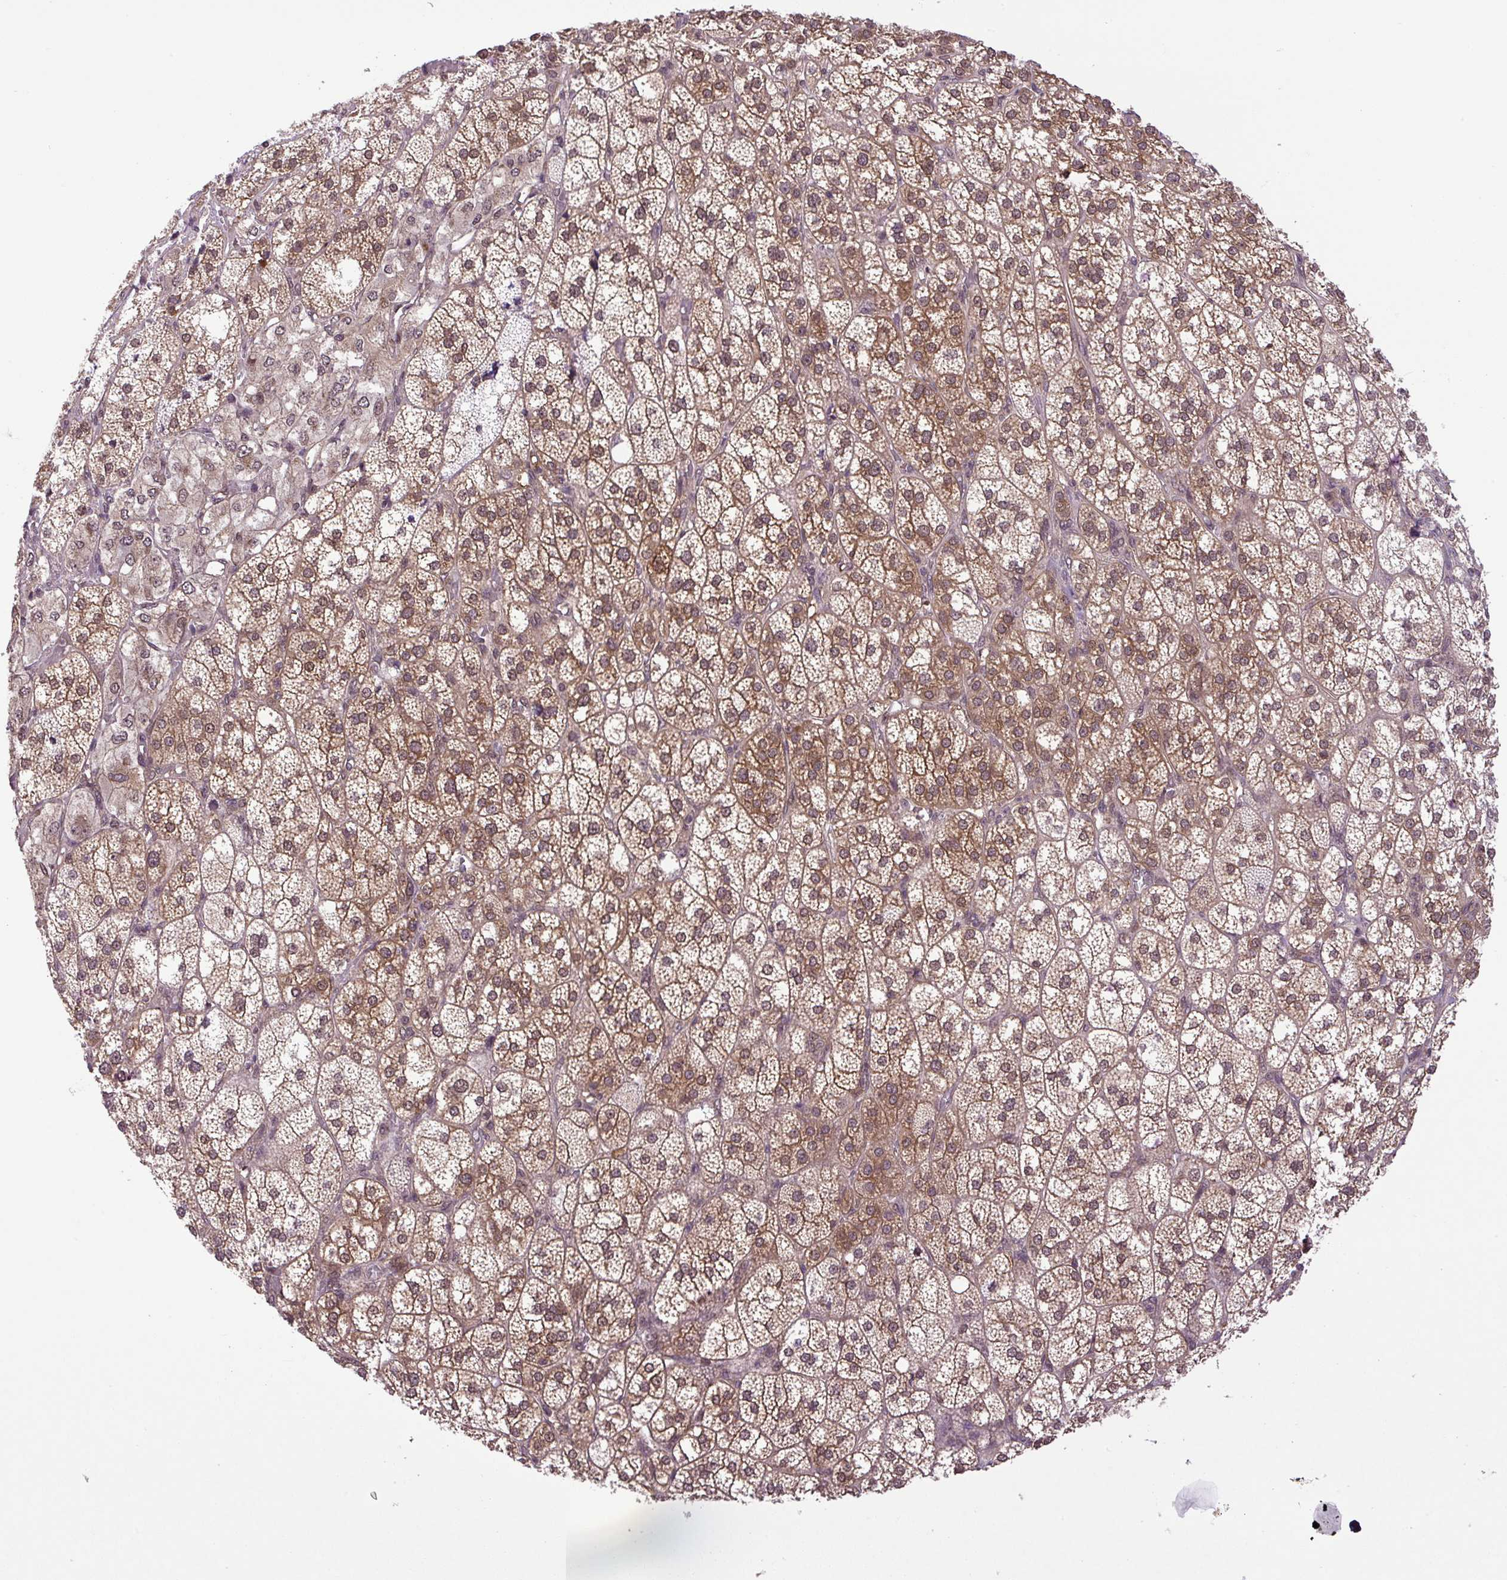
{"staining": {"intensity": "strong", "quantity": ">75%", "location": "cytoplasmic/membranous,nuclear"}, "tissue": "adrenal gland", "cell_type": "Glandular cells", "image_type": "normal", "snomed": [{"axis": "morphology", "description": "Normal tissue, NOS"}, {"axis": "topography", "description": "Adrenal gland"}], "caption": "Human adrenal gland stained with a brown dye reveals strong cytoplasmic/membranous,nuclear positive positivity in about >75% of glandular cells.", "gene": "SGTA", "patient": {"sex": "female", "age": 60}}